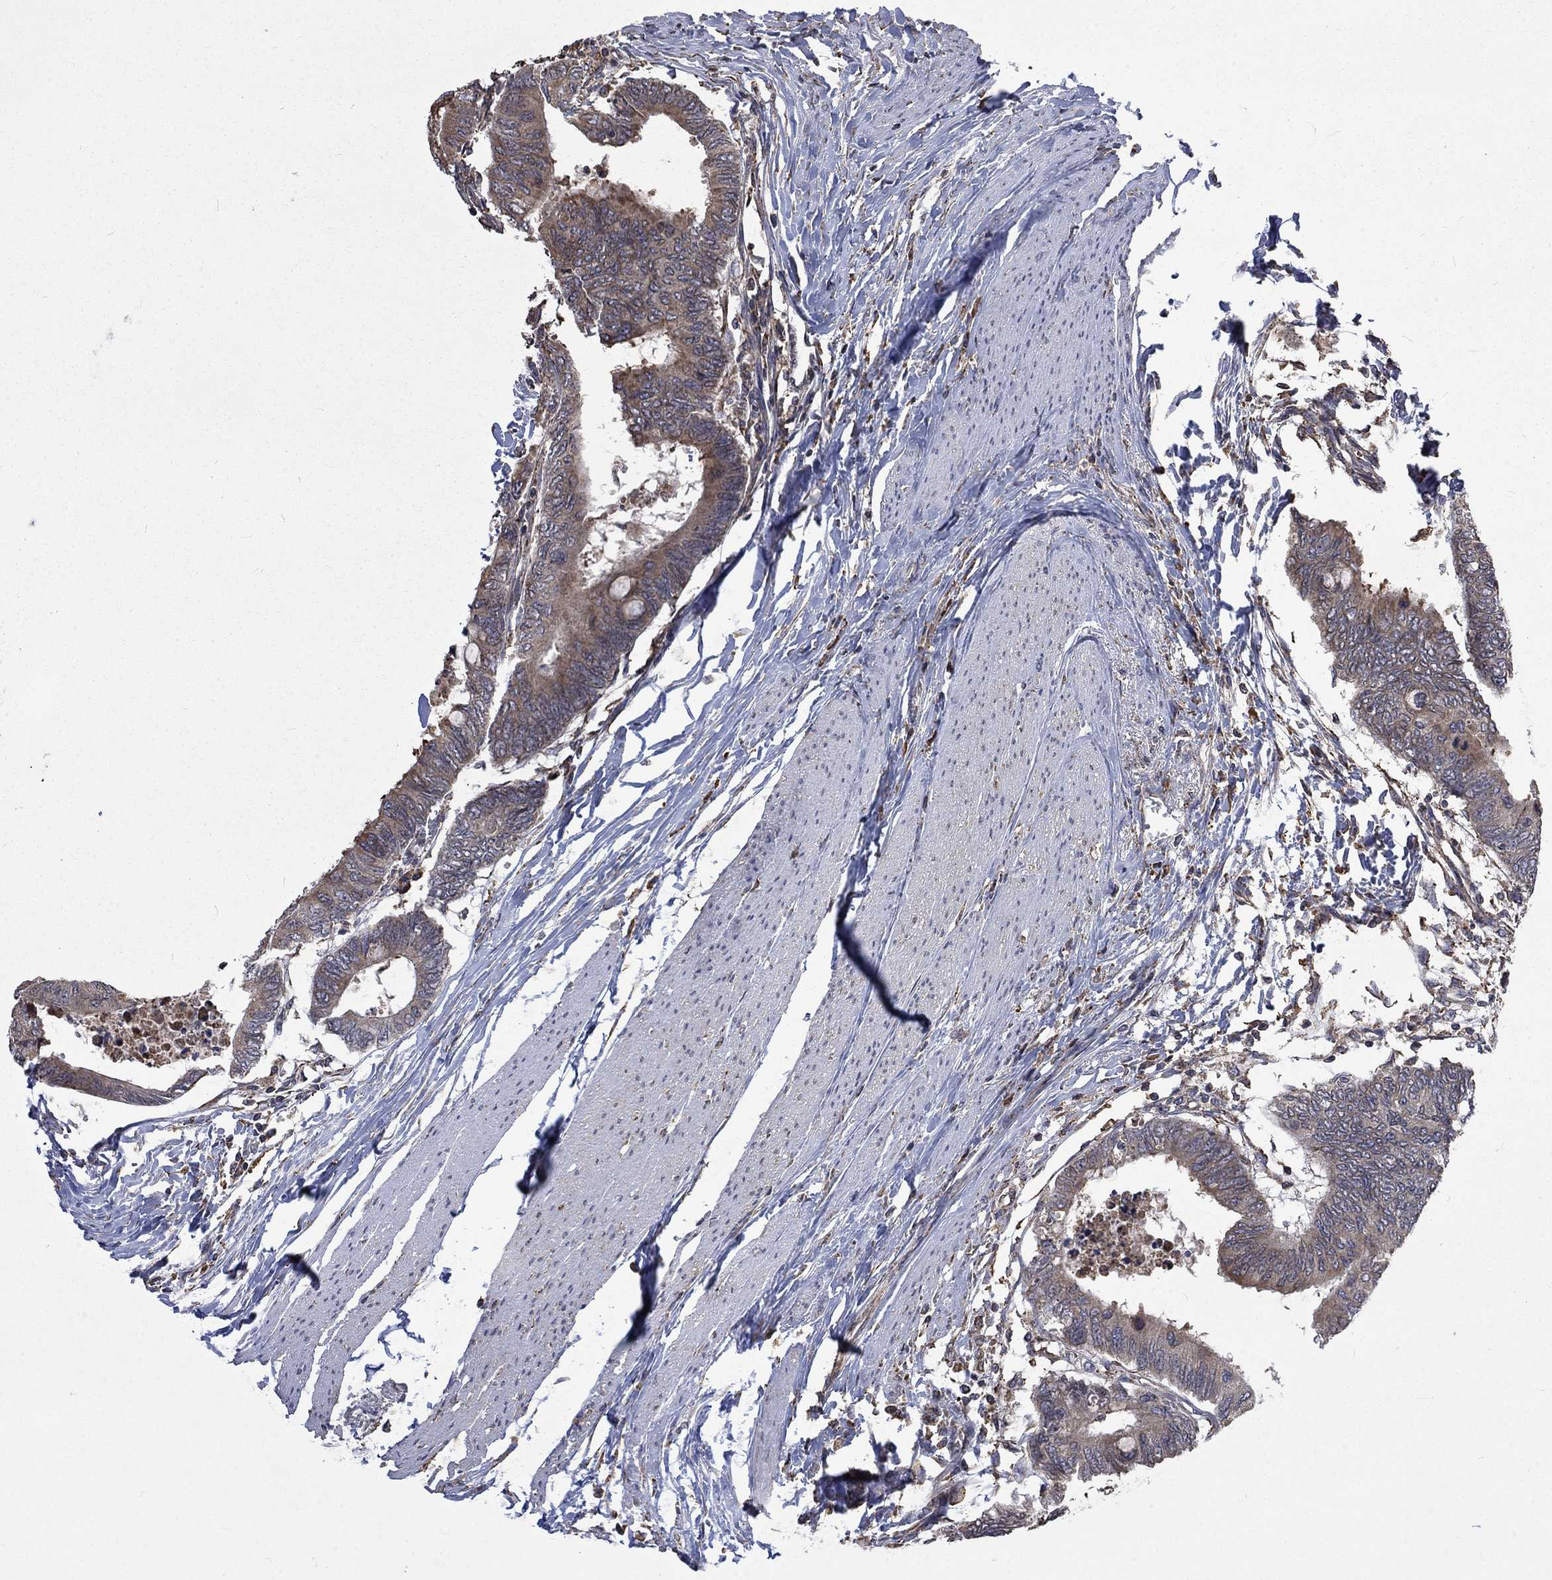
{"staining": {"intensity": "weak", "quantity": "25%-75%", "location": "cytoplasmic/membranous"}, "tissue": "colorectal cancer", "cell_type": "Tumor cells", "image_type": "cancer", "snomed": [{"axis": "morphology", "description": "Normal tissue, NOS"}, {"axis": "morphology", "description": "Adenocarcinoma, NOS"}, {"axis": "topography", "description": "Rectum"}, {"axis": "topography", "description": "Peripheral nerve tissue"}], "caption": "The photomicrograph displays staining of colorectal cancer, revealing weak cytoplasmic/membranous protein expression (brown color) within tumor cells.", "gene": "ESRRA", "patient": {"sex": "male", "age": 92}}